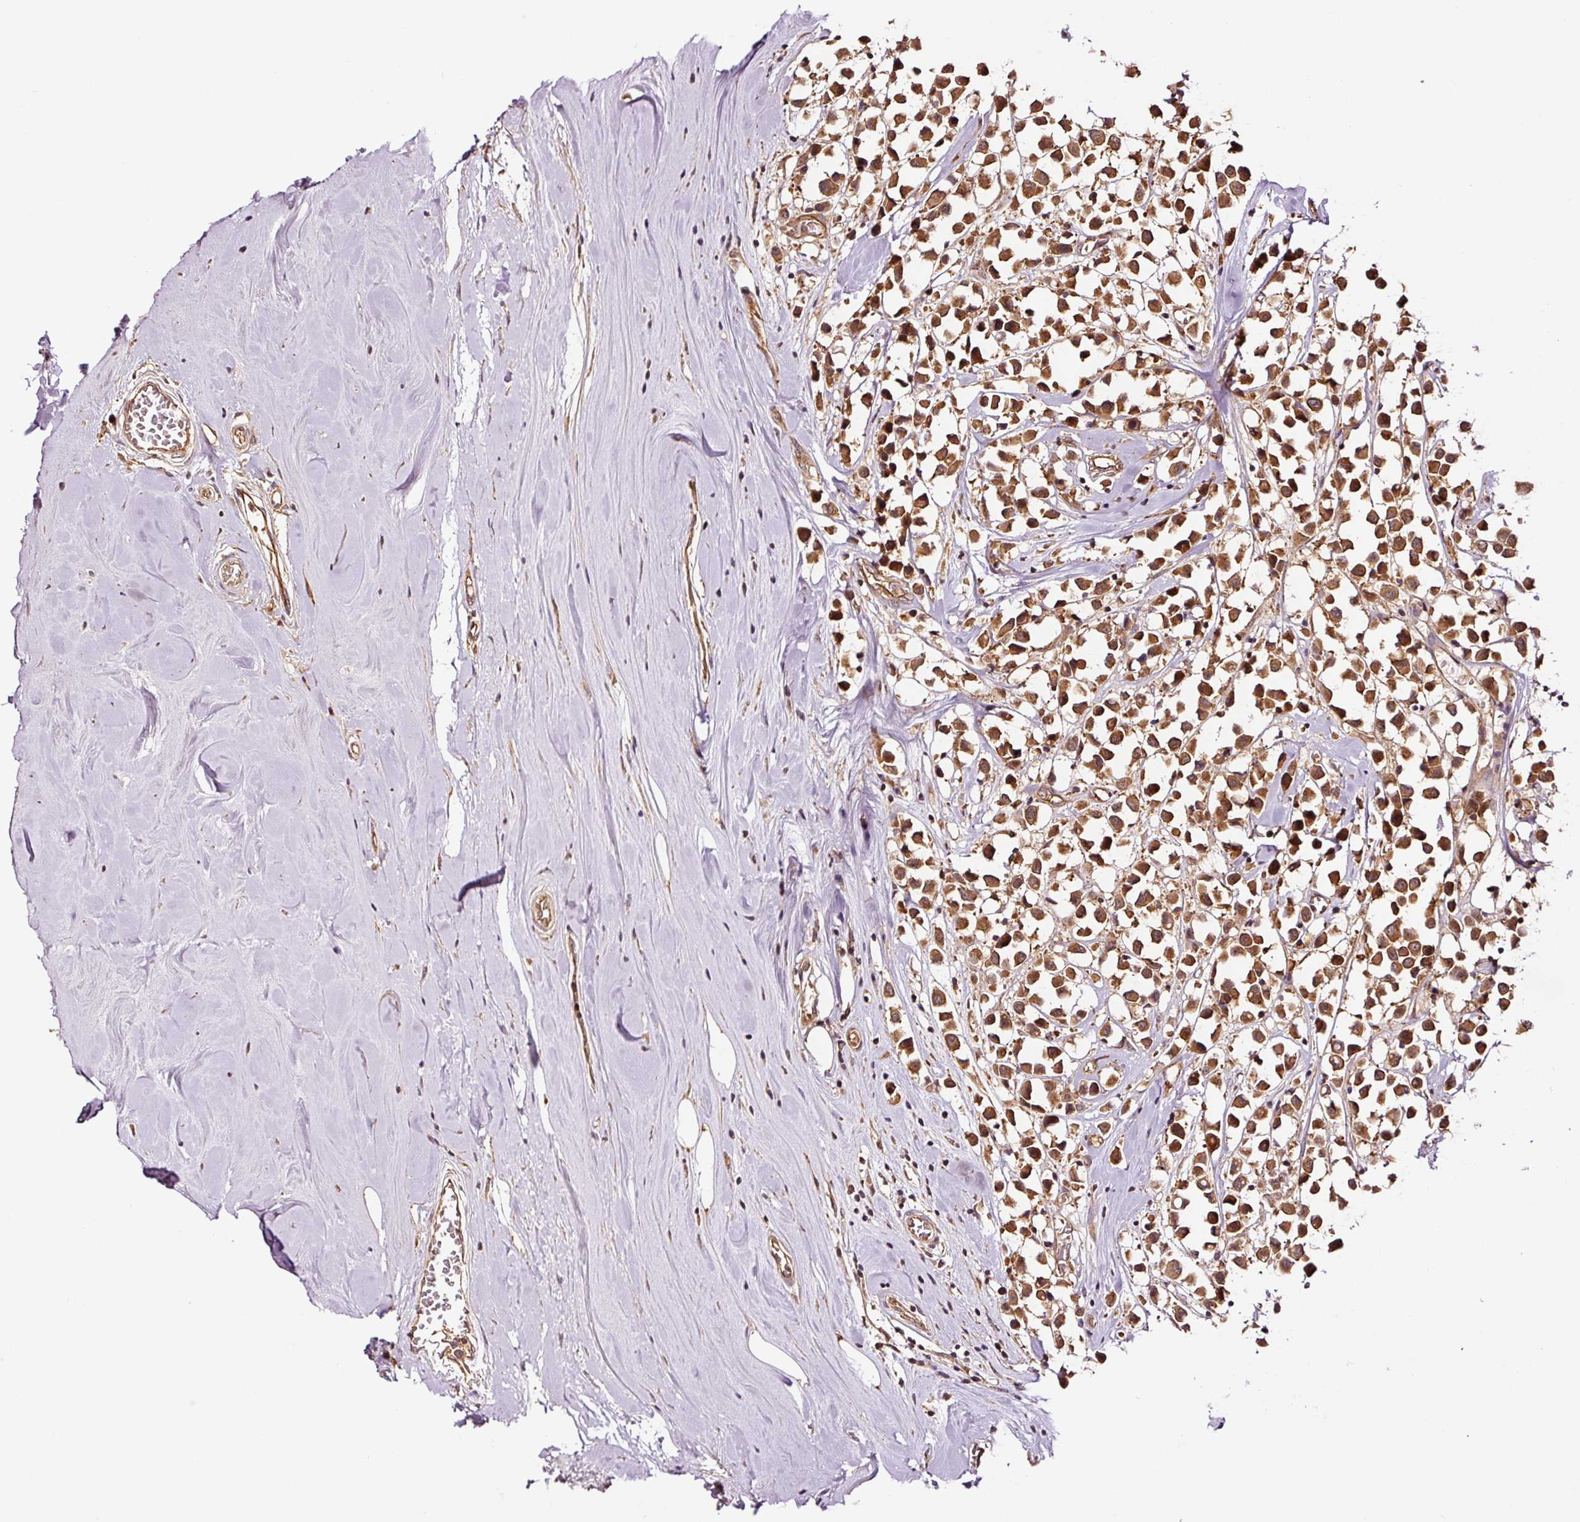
{"staining": {"intensity": "strong", "quantity": ">75%", "location": "cytoplasmic/membranous,nuclear"}, "tissue": "breast cancer", "cell_type": "Tumor cells", "image_type": "cancer", "snomed": [{"axis": "morphology", "description": "Duct carcinoma"}, {"axis": "topography", "description": "Breast"}], "caption": "Protein staining displays strong cytoplasmic/membranous and nuclear expression in about >75% of tumor cells in infiltrating ductal carcinoma (breast).", "gene": "METAP1", "patient": {"sex": "female", "age": 61}}